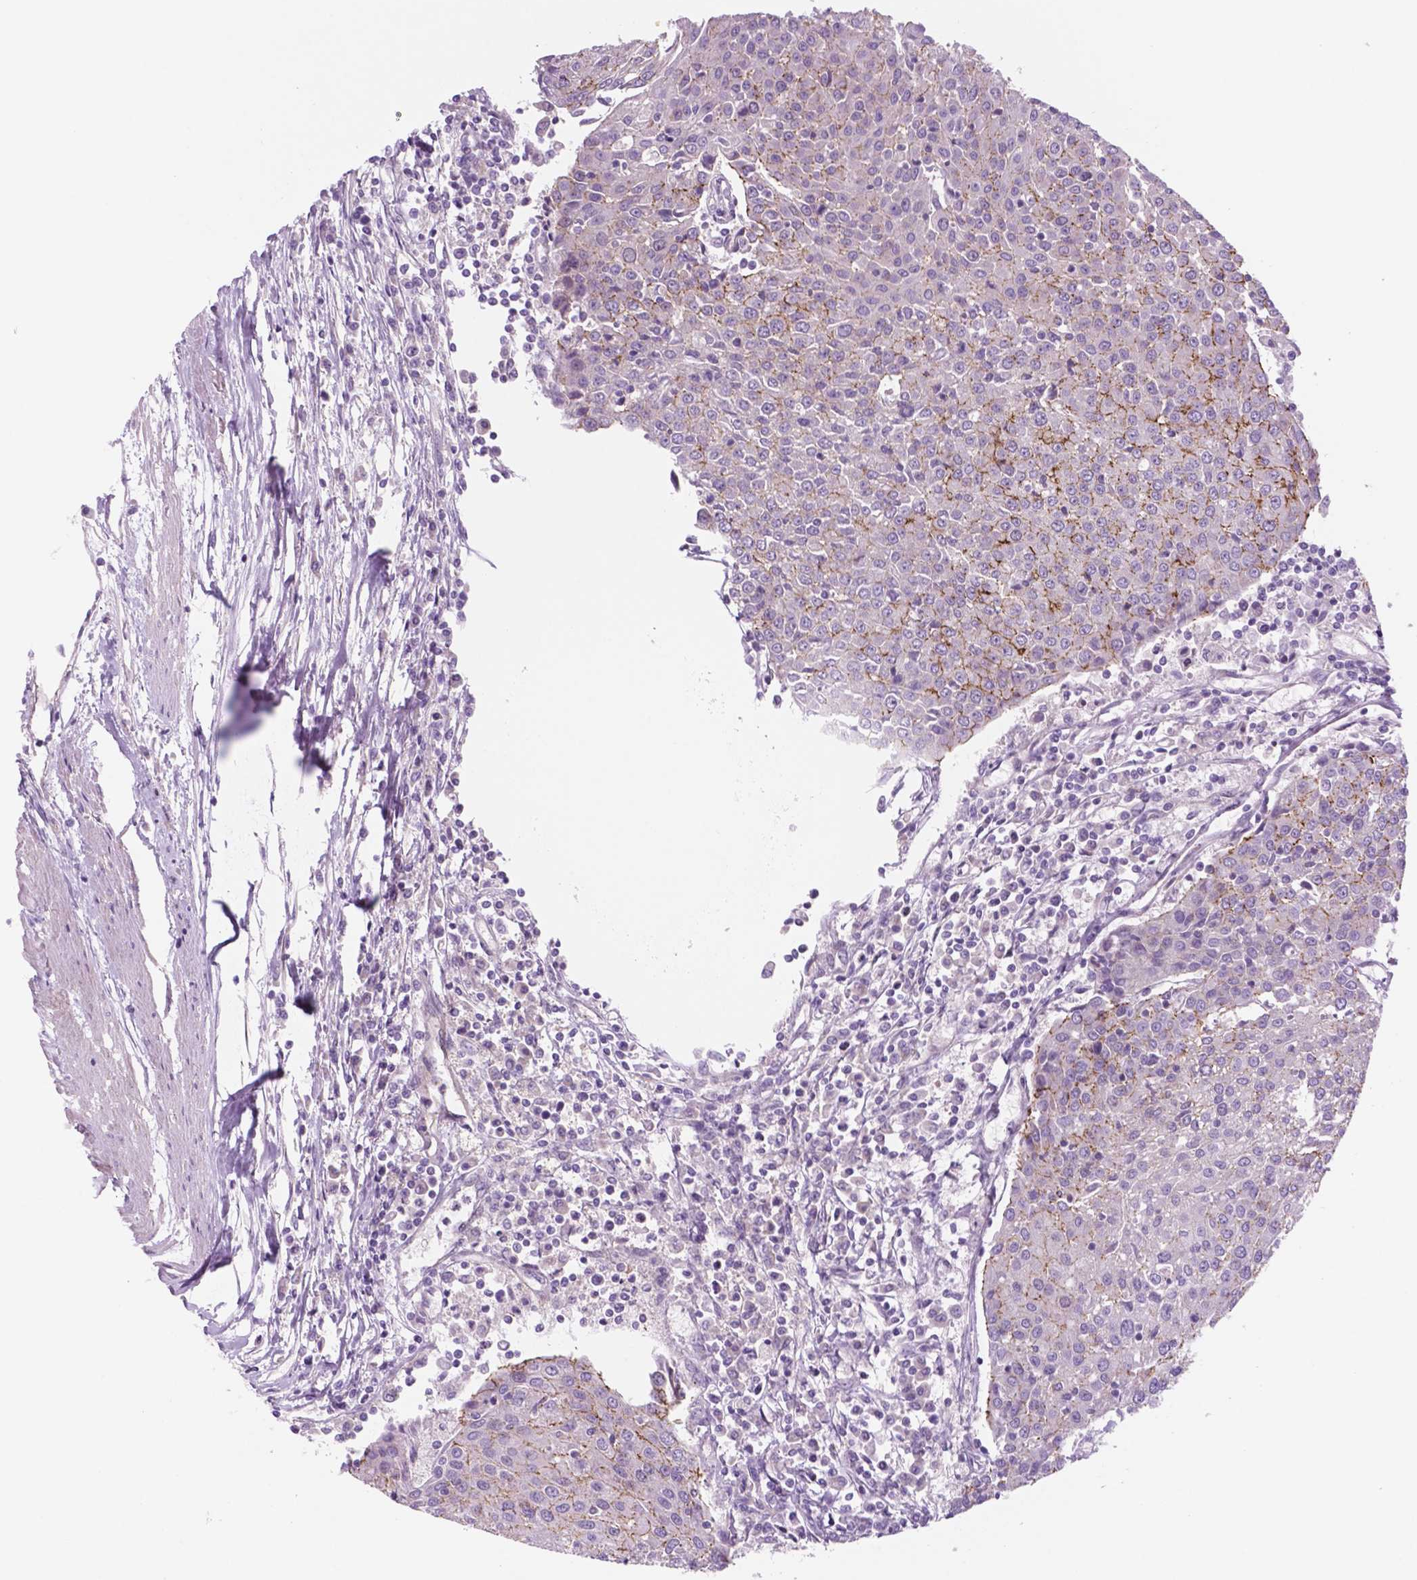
{"staining": {"intensity": "moderate", "quantity": "<25%", "location": "cytoplasmic/membranous"}, "tissue": "urothelial cancer", "cell_type": "Tumor cells", "image_type": "cancer", "snomed": [{"axis": "morphology", "description": "Urothelial carcinoma, High grade"}, {"axis": "topography", "description": "Urinary bladder"}], "caption": "This is a histology image of immunohistochemistry (IHC) staining of urothelial carcinoma (high-grade), which shows moderate expression in the cytoplasmic/membranous of tumor cells.", "gene": "RND3", "patient": {"sex": "female", "age": 85}}